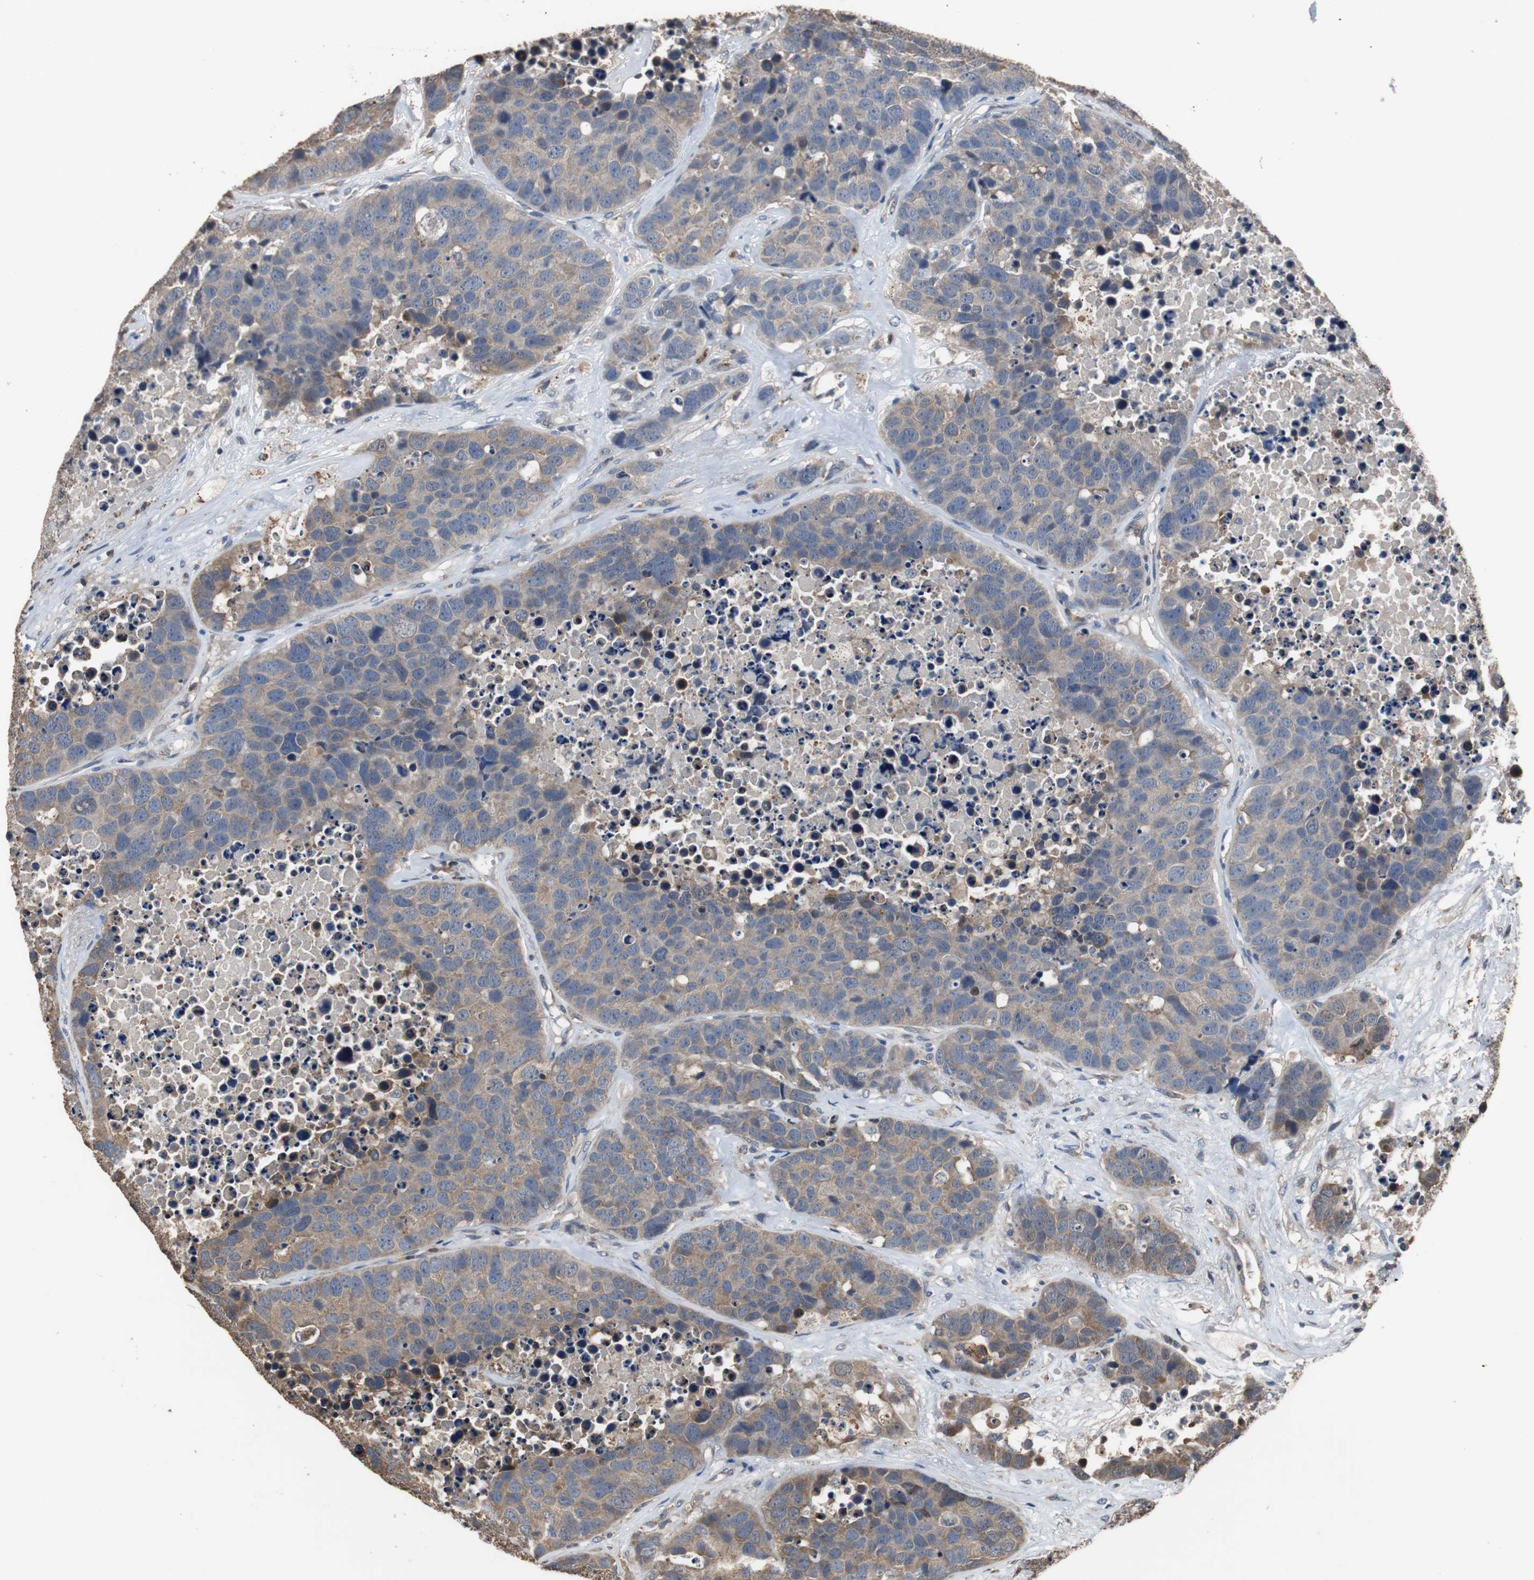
{"staining": {"intensity": "weak", "quantity": "25%-75%", "location": "cytoplasmic/membranous"}, "tissue": "carcinoid", "cell_type": "Tumor cells", "image_type": "cancer", "snomed": [{"axis": "morphology", "description": "Carcinoid, malignant, NOS"}, {"axis": "topography", "description": "Lung"}], "caption": "Immunohistochemical staining of carcinoid displays weak cytoplasmic/membranous protein staining in about 25%-75% of tumor cells.", "gene": "SCIMP", "patient": {"sex": "male", "age": 60}}